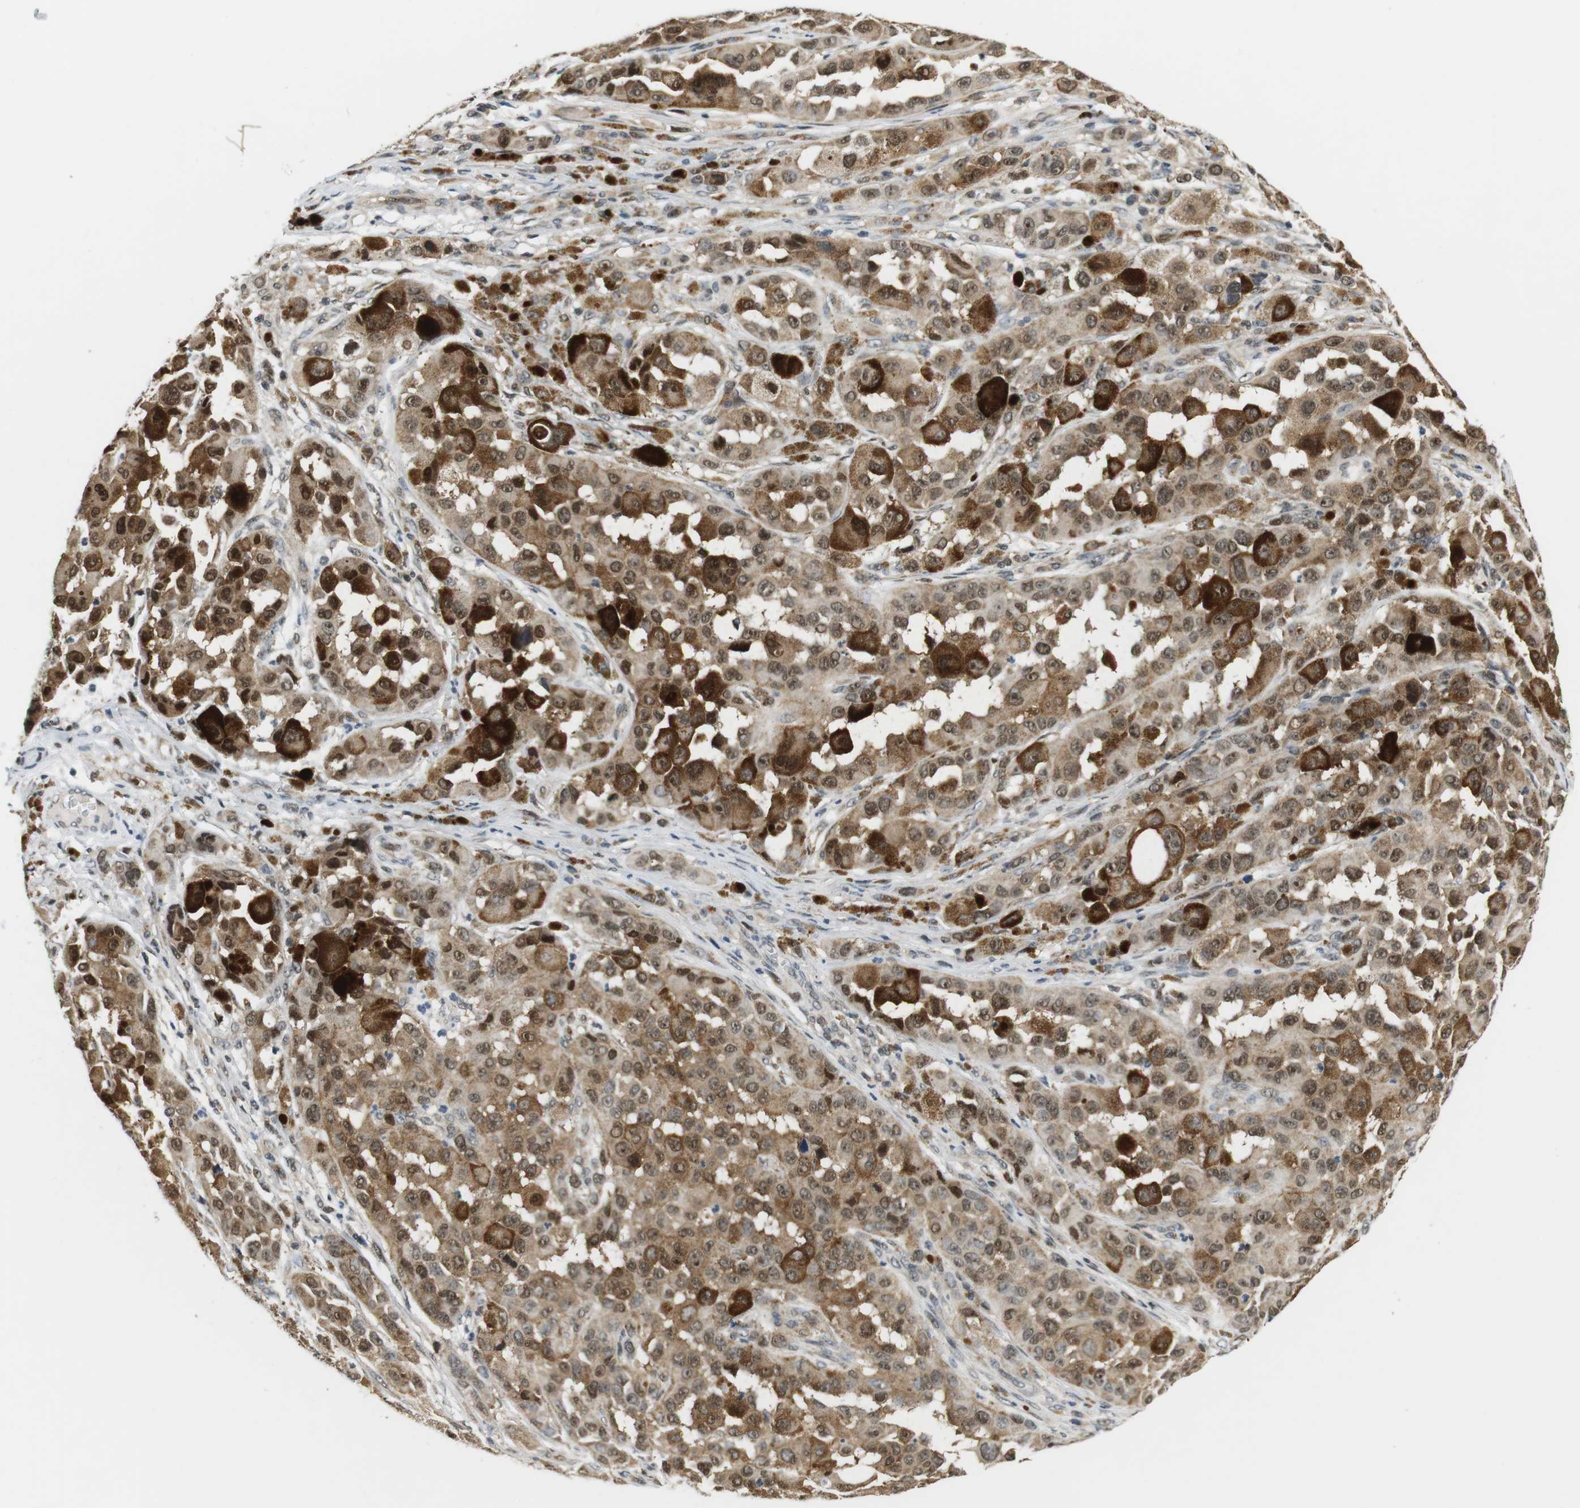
{"staining": {"intensity": "moderate", "quantity": ">75%", "location": "cytoplasmic/membranous,nuclear"}, "tissue": "melanoma", "cell_type": "Tumor cells", "image_type": "cancer", "snomed": [{"axis": "morphology", "description": "Malignant melanoma, NOS"}, {"axis": "topography", "description": "Skin"}], "caption": "Malignant melanoma stained for a protein (brown) reveals moderate cytoplasmic/membranous and nuclear positive expression in approximately >75% of tumor cells.", "gene": "CSNK2B", "patient": {"sex": "male", "age": 96}}